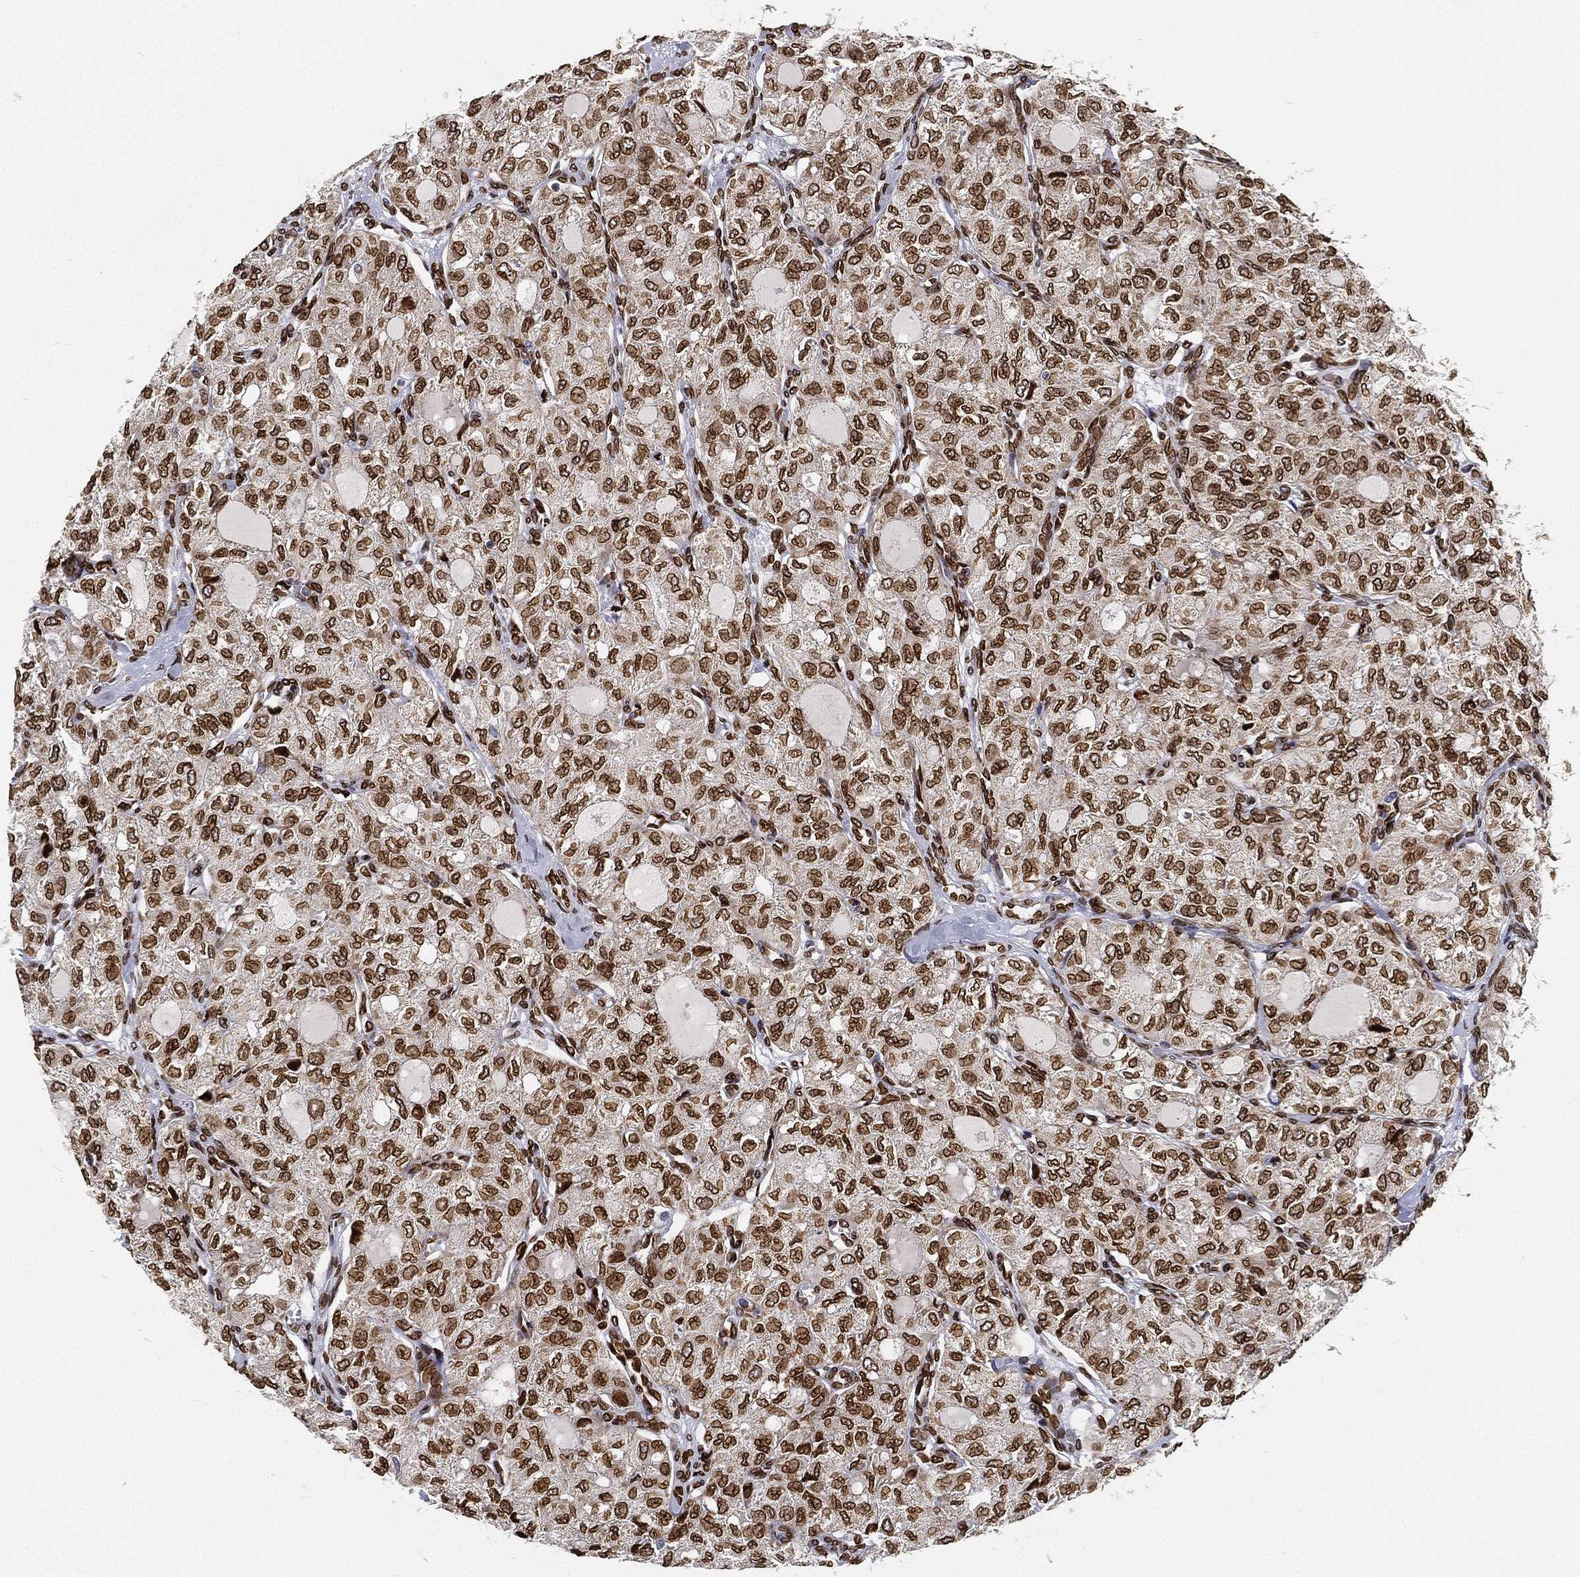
{"staining": {"intensity": "strong", "quantity": ">75%", "location": "cytoplasmic/membranous,nuclear"}, "tissue": "thyroid cancer", "cell_type": "Tumor cells", "image_type": "cancer", "snomed": [{"axis": "morphology", "description": "Follicular adenoma carcinoma, NOS"}, {"axis": "topography", "description": "Thyroid gland"}], "caption": "Brown immunohistochemical staining in human follicular adenoma carcinoma (thyroid) shows strong cytoplasmic/membranous and nuclear staining in about >75% of tumor cells.", "gene": "PALB2", "patient": {"sex": "male", "age": 75}}